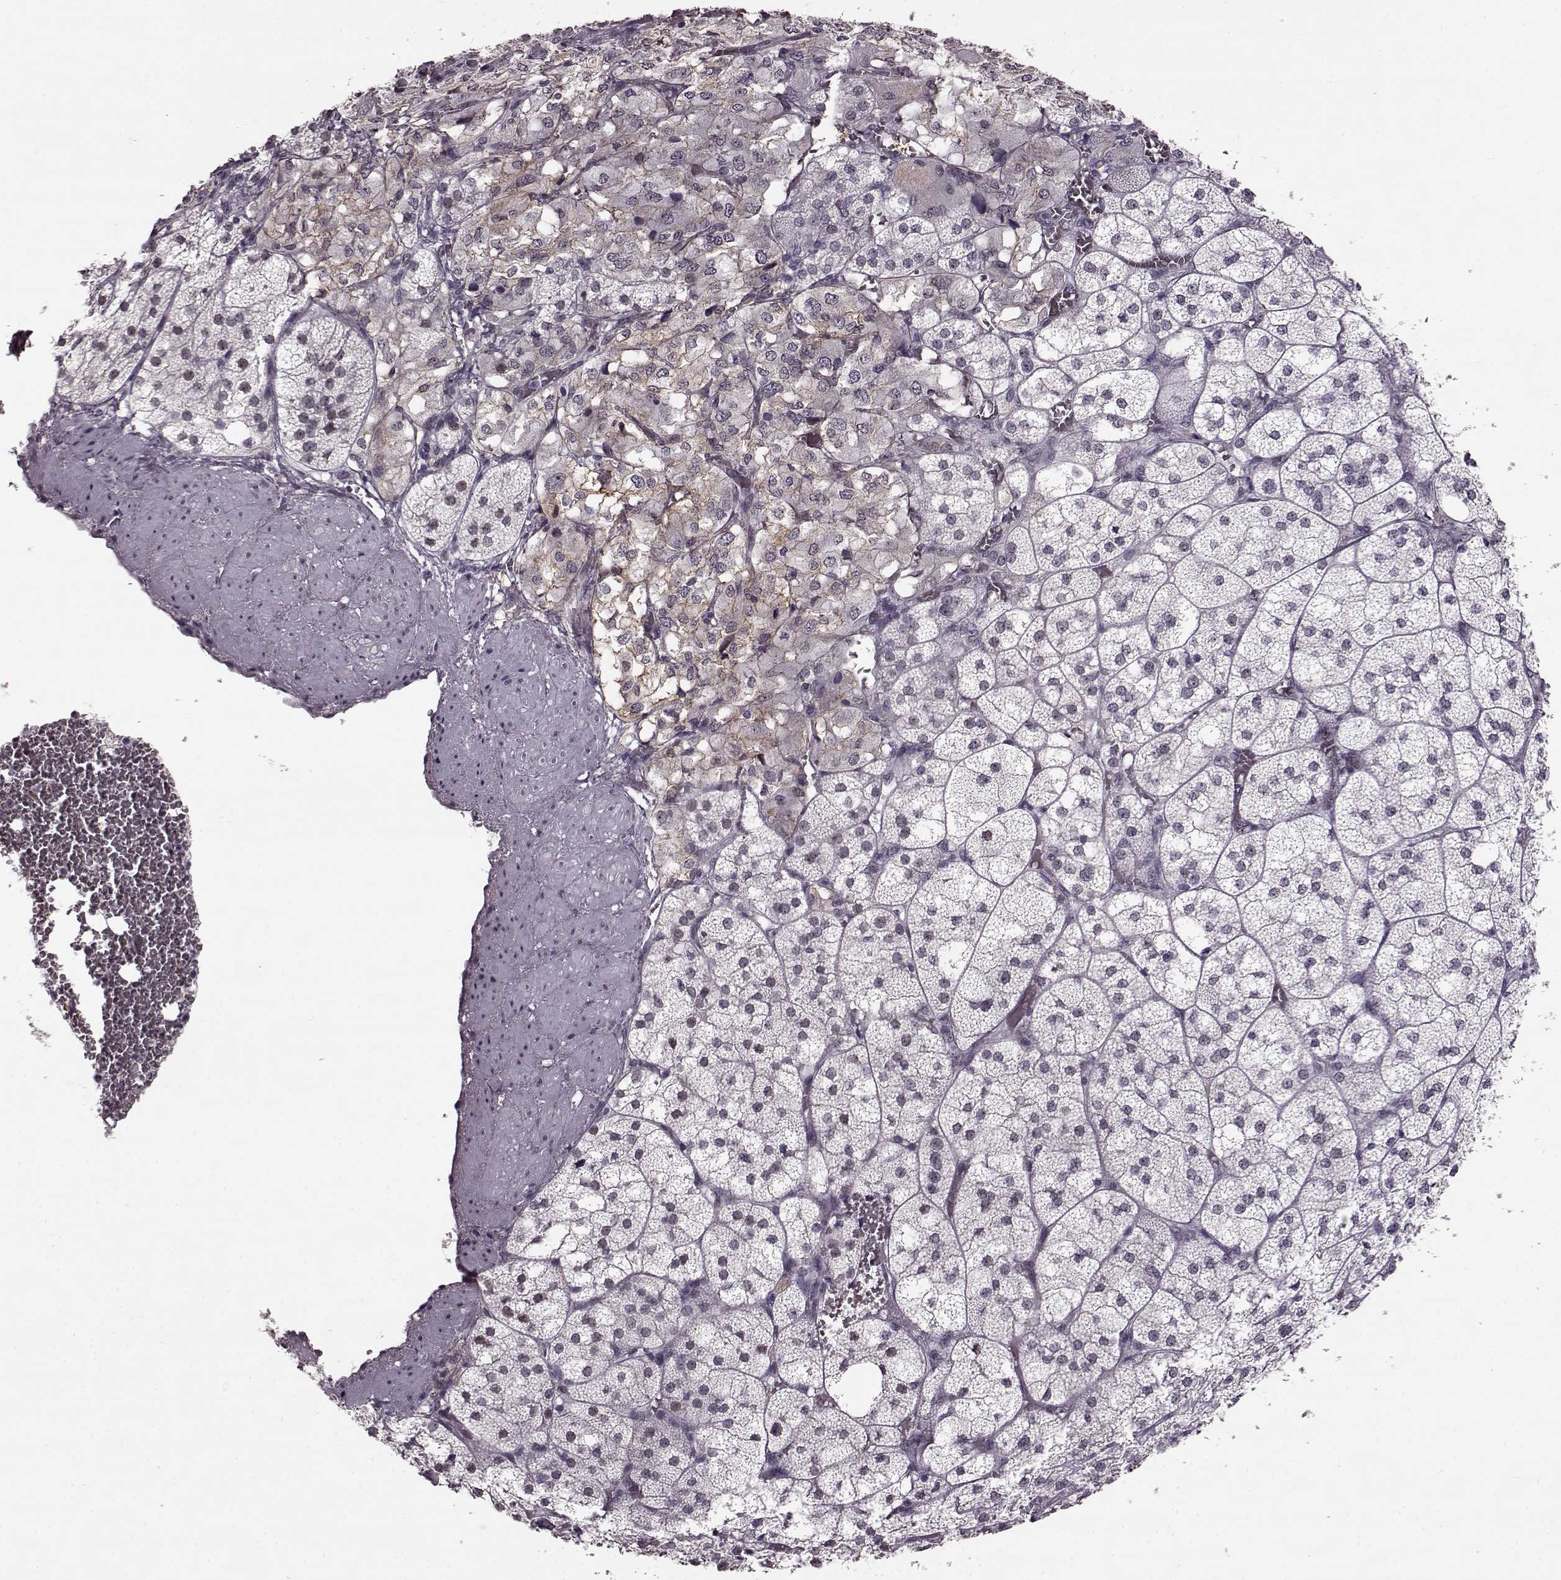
{"staining": {"intensity": "negative", "quantity": "none", "location": "none"}, "tissue": "adrenal gland", "cell_type": "Glandular cells", "image_type": "normal", "snomed": [{"axis": "morphology", "description": "Normal tissue, NOS"}, {"axis": "topography", "description": "Adrenal gland"}], "caption": "A histopathology image of adrenal gland stained for a protein exhibits no brown staining in glandular cells.", "gene": "STX1A", "patient": {"sex": "female", "age": 60}}